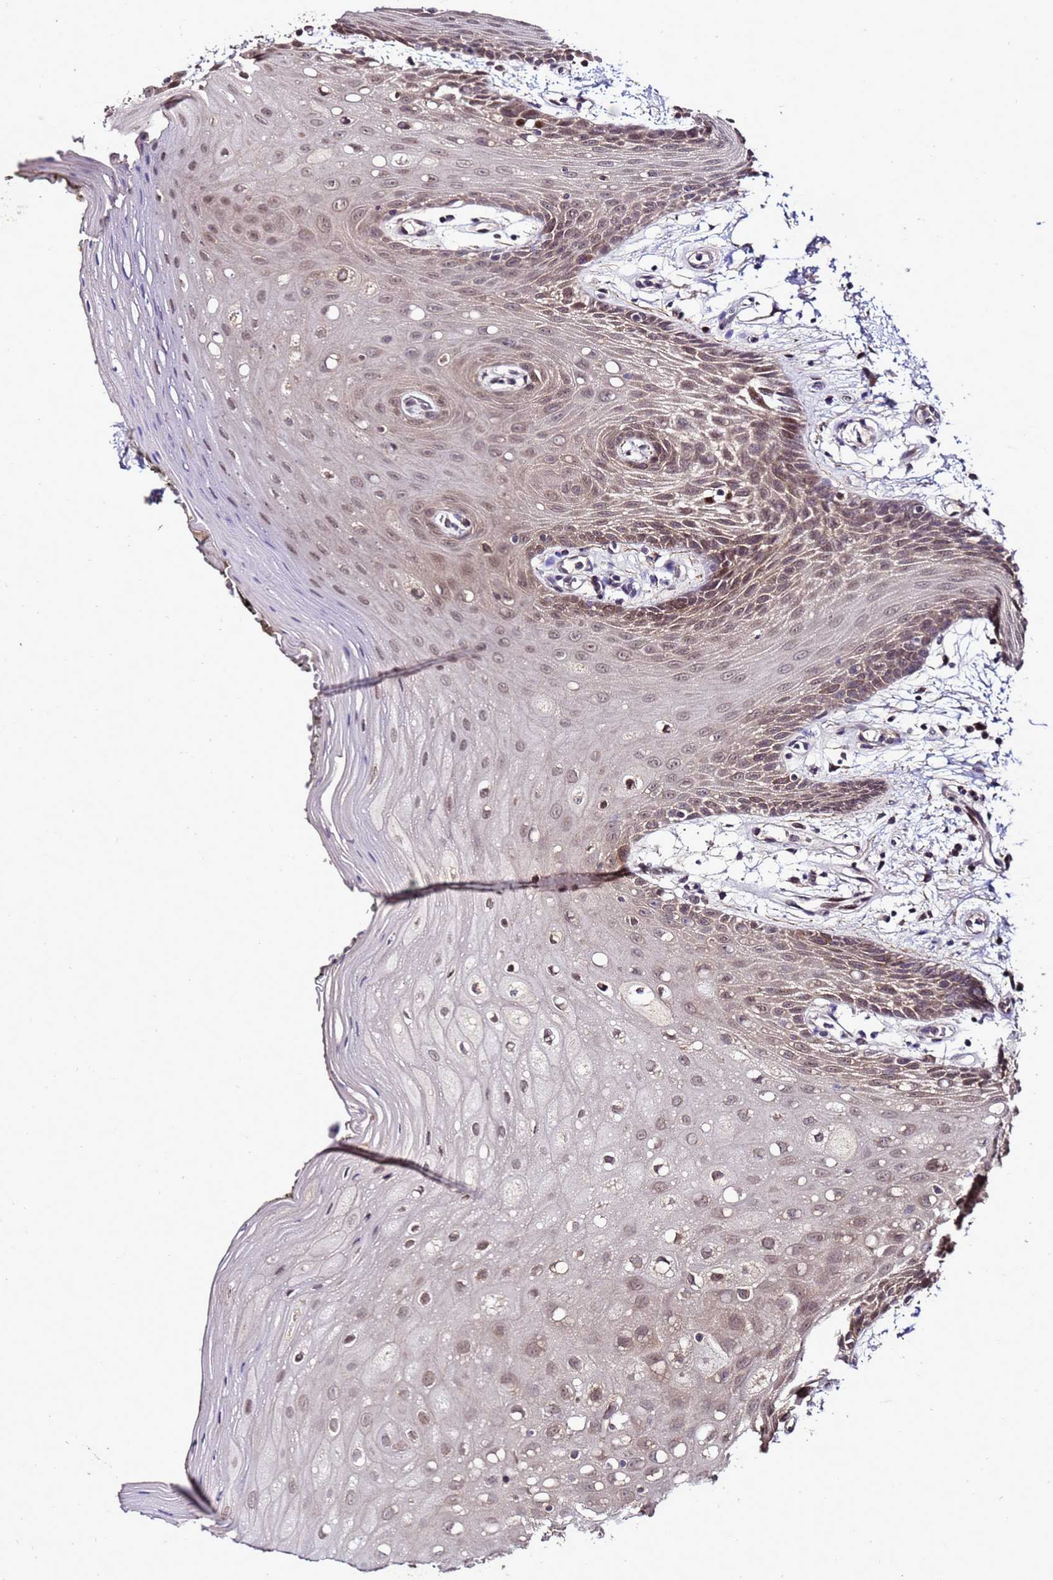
{"staining": {"intensity": "moderate", "quantity": "25%-75%", "location": "cytoplasmic/membranous,nuclear"}, "tissue": "oral mucosa", "cell_type": "Squamous epithelial cells", "image_type": "normal", "snomed": [{"axis": "morphology", "description": "Normal tissue, NOS"}, {"axis": "topography", "description": "Oral tissue"}, {"axis": "topography", "description": "Tounge, NOS"}], "caption": "A histopathology image of oral mucosa stained for a protein displays moderate cytoplasmic/membranous,nuclear brown staining in squamous epithelial cells. (DAB (3,3'-diaminobenzidine) = brown stain, brightfield microscopy at high magnification).", "gene": "ZNF329", "patient": {"sex": "female", "age": 59}}